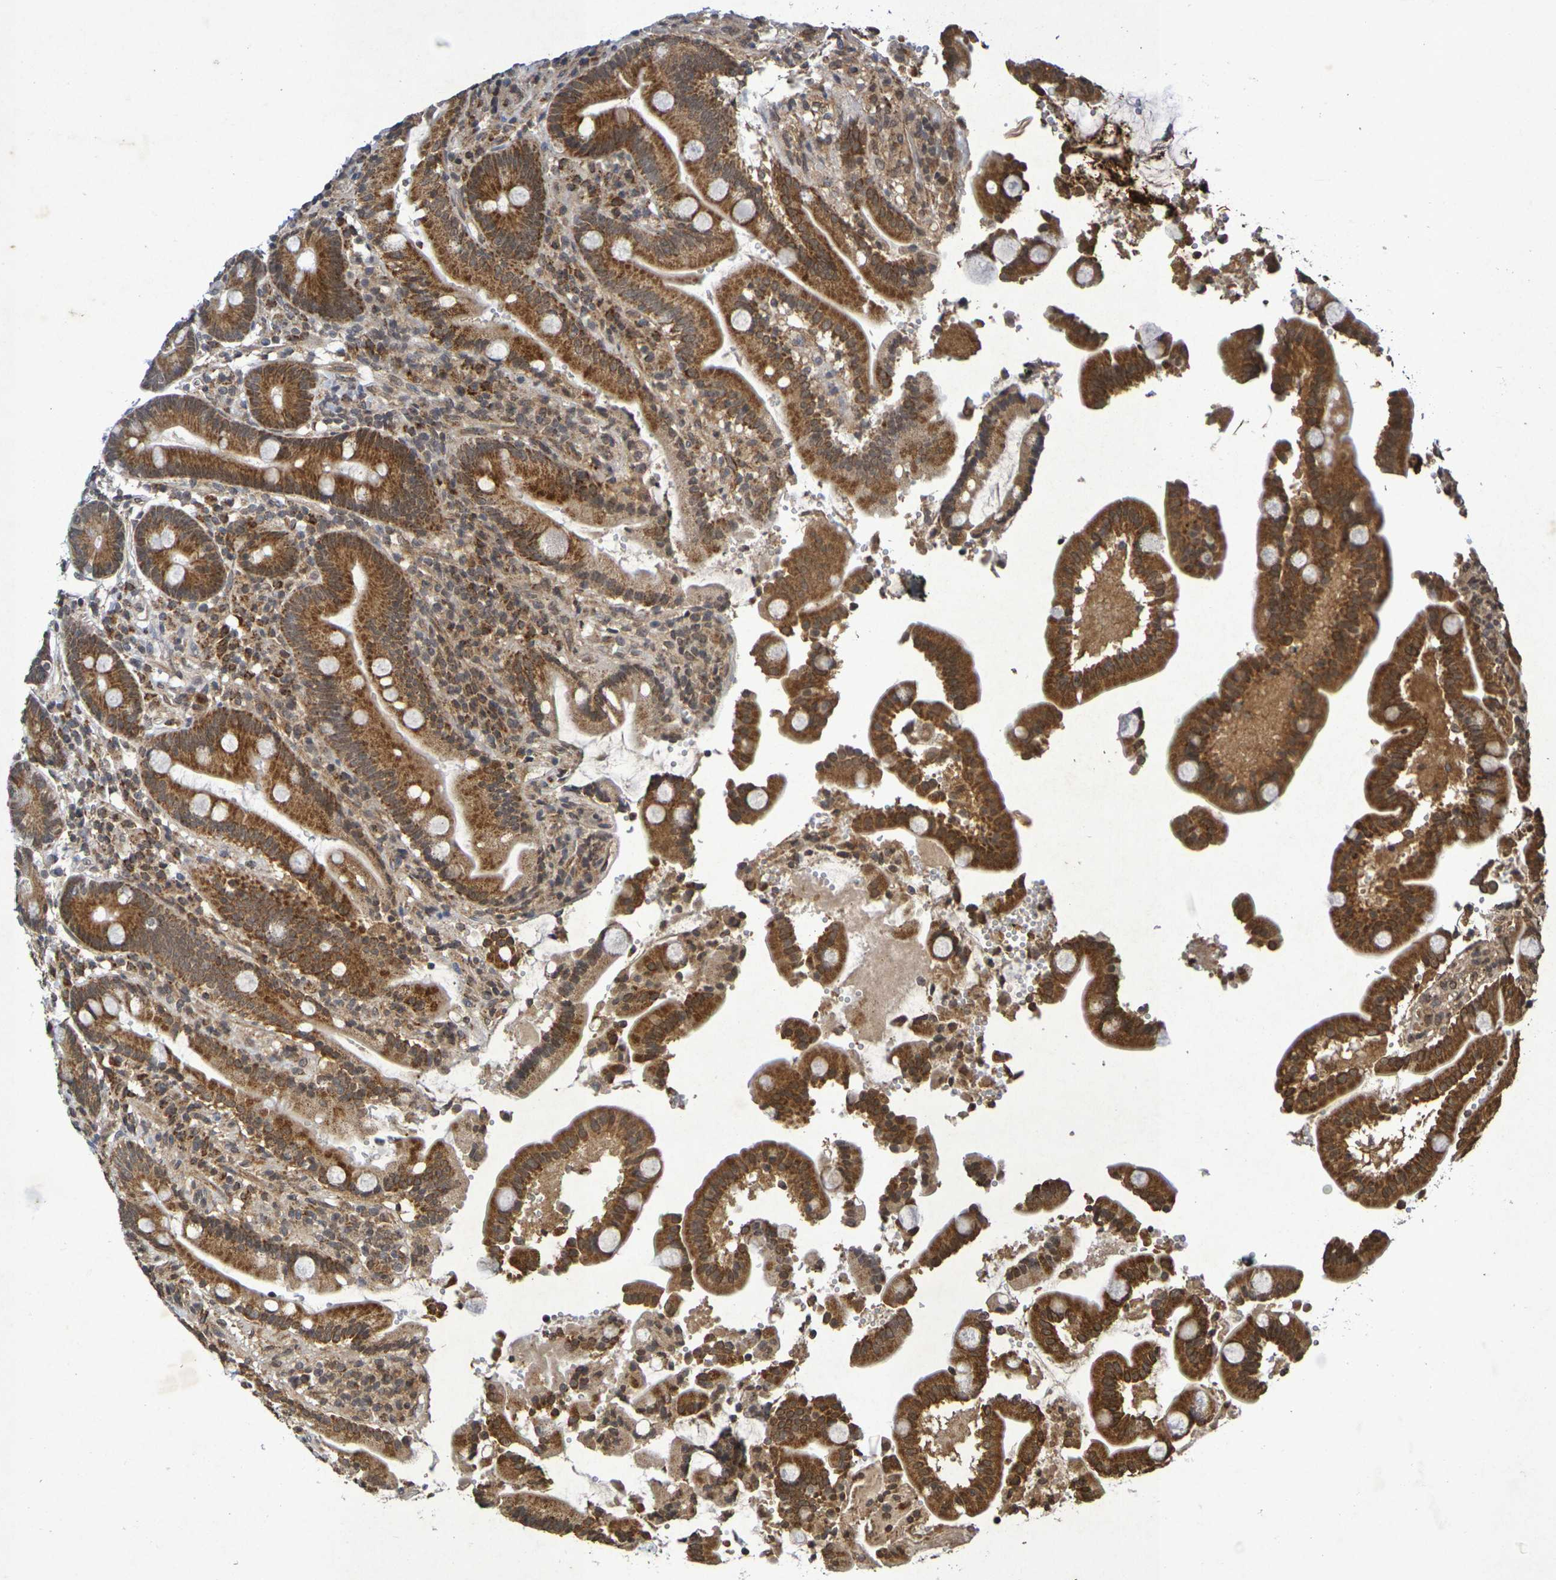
{"staining": {"intensity": "strong", "quantity": ">75%", "location": "cytoplasmic/membranous"}, "tissue": "duodenum", "cell_type": "Glandular cells", "image_type": "normal", "snomed": [{"axis": "morphology", "description": "Normal tissue, NOS"}, {"axis": "topography", "description": "Small intestine, NOS"}], "caption": "IHC photomicrograph of benign human duodenum stained for a protein (brown), which exhibits high levels of strong cytoplasmic/membranous staining in about >75% of glandular cells.", "gene": "GUCY1A2", "patient": {"sex": "female", "age": 71}}